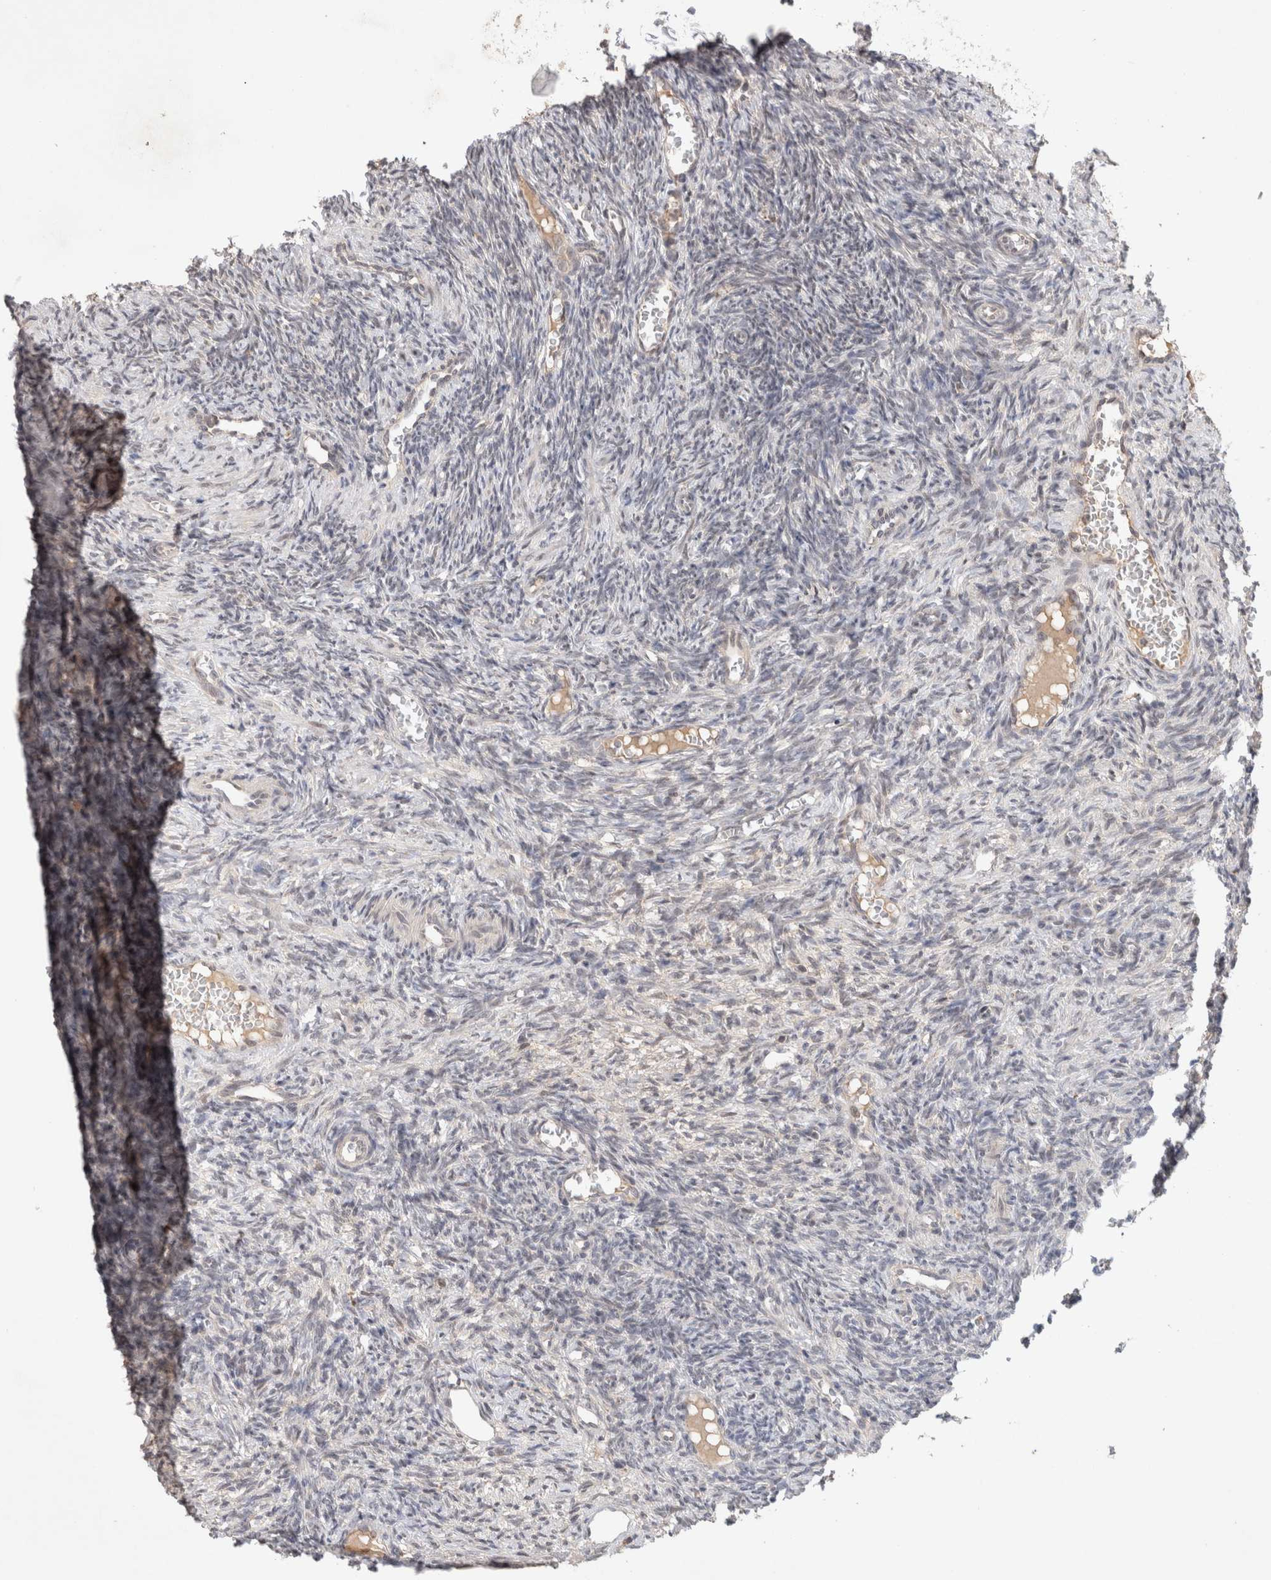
{"staining": {"intensity": "negative", "quantity": "none", "location": "none"}, "tissue": "ovary", "cell_type": "Ovarian stroma cells", "image_type": "normal", "snomed": [{"axis": "morphology", "description": "Normal tissue, NOS"}, {"axis": "topography", "description": "Ovary"}], "caption": "DAB immunohistochemical staining of benign human ovary displays no significant expression in ovarian stroma cells.", "gene": "SYDE2", "patient": {"sex": "female", "age": 27}}